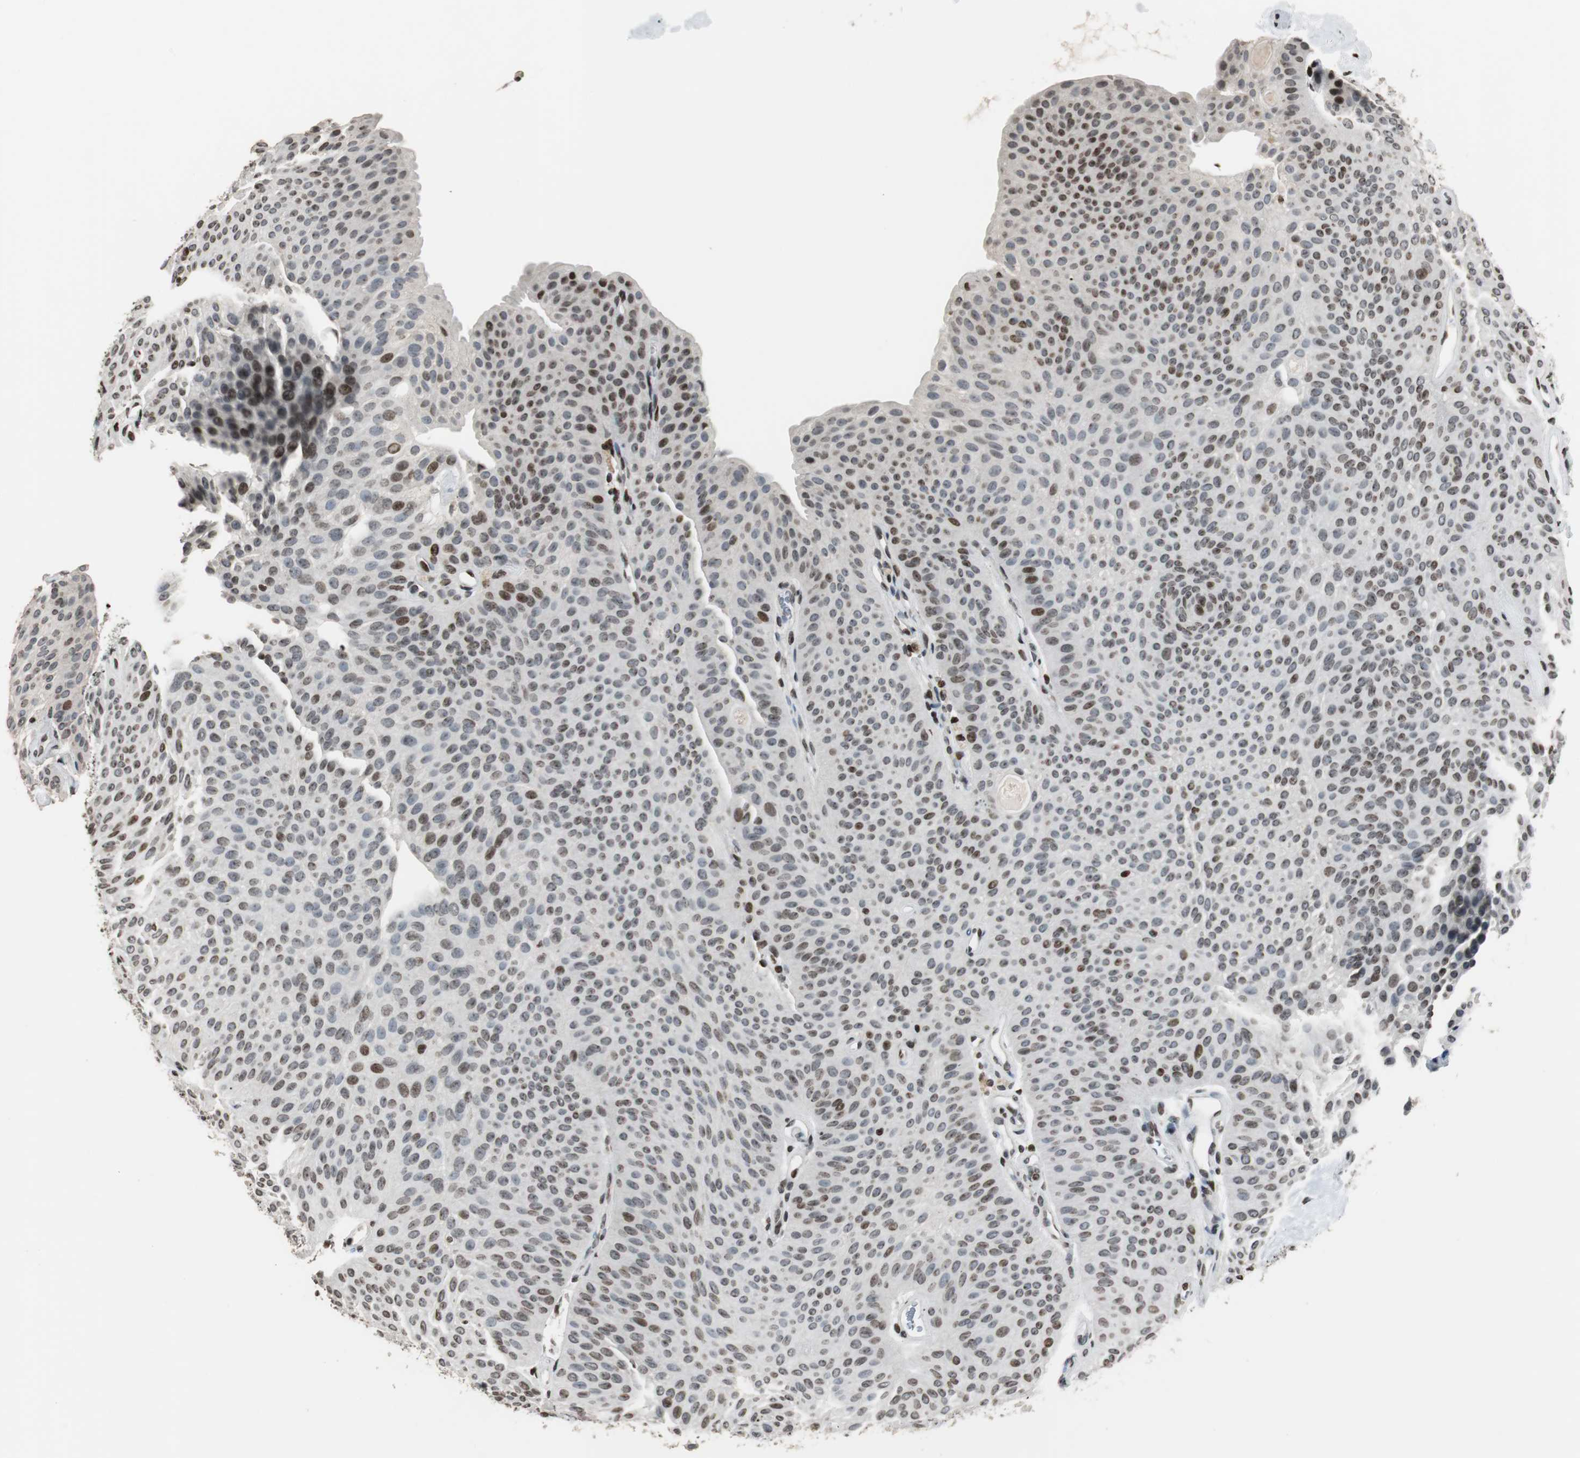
{"staining": {"intensity": "strong", "quantity": "25%-75%", "location": "nuclear"}, "tissue": "urothelial cancer", "cell_type": "Tumor cells", "image_type": "cancer", "snomed": [{"axis": "morphology", "description": "Urothelial carcinoma, Low grade"}, {"axis": "topography", "description": "Urinary bladder"}], "caption": "Tumor cells reveal high levels of strong nuclear staining in approximately 25%-75% of cells in human urothelial cancer. (Brightfield microscopy of DAB IHC at high magnification).", "gene": "PAXIP1", "patient": {"sex": "female", "age": 60}}